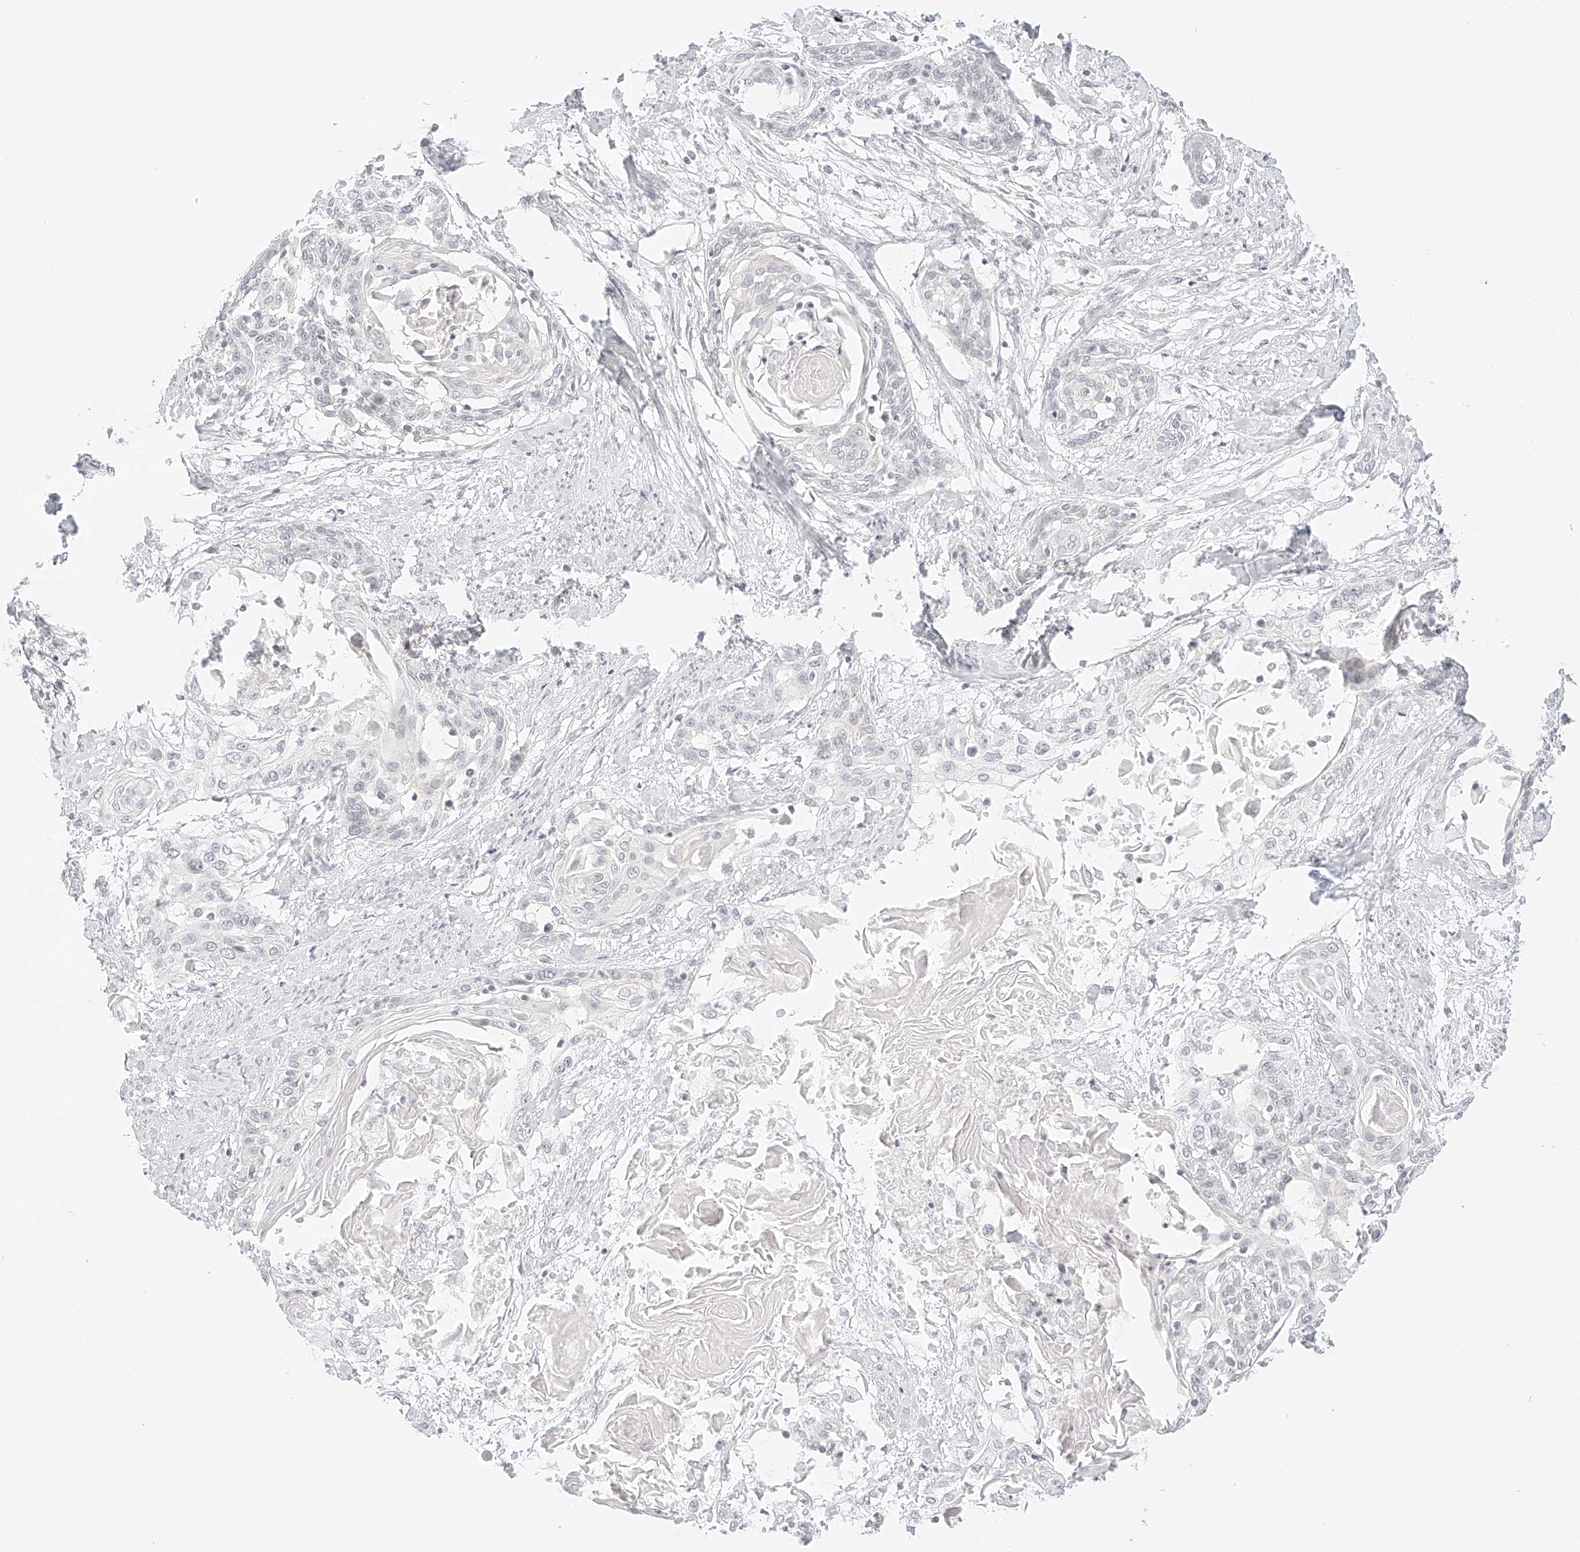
{"staining": {"intensity": "negative", "quantity": "none", "location": "none"}, "tissue": "cervical cancer", "cell_type": "Tumor cells", "image_type": "cancer", "snomed": [{"axis": "morphology", "description": "Squamous cell carcinoma, NOS"}, {"axis": "topography", "description": "Cervix"}], "caption": "An immunohistochemistry histopathology image of cervical cancer (squamous cell carcinoma) is shown. There is no staining in tumor cells of cervical cancer (squamous cell carcinoma).", "gene": "ZFP69", "patient": {"sex": "female", "age": 57}}